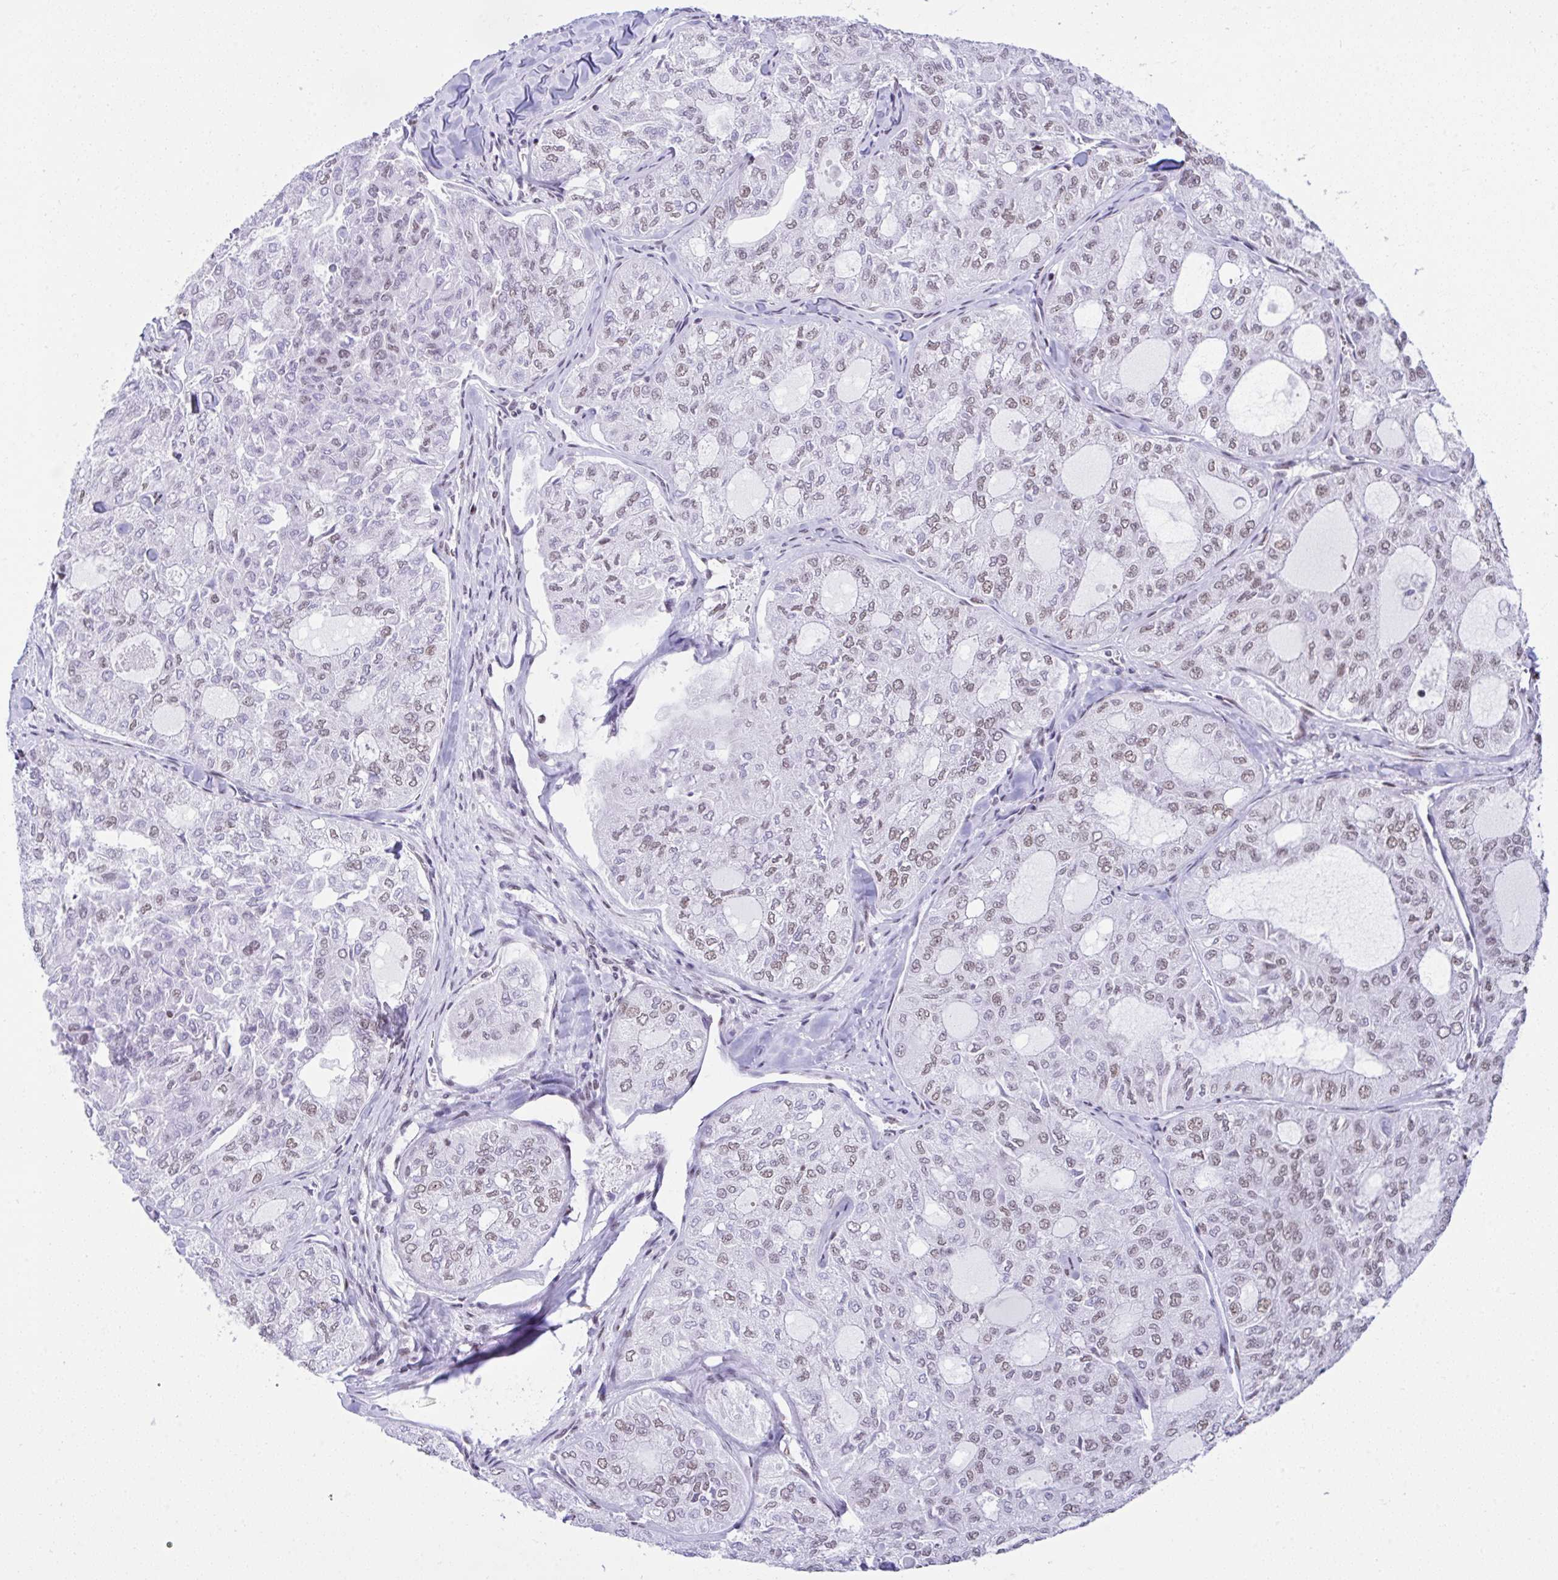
{"staining": {"intensity": "weak", "quantity": "<25%", "location": "nuclear"}, "tissue": "thyroid cancer", "cell_type": "Tumor cells", "image_type": "cancer", "snomed": [{"axis": "morphology", "description": "Follicular adenoma carcinoma, NOS"}, {"axis": "topography", "description": "Thyroid gland"}], "caption": "Immunohistochemistry (IHC) photomicrograph of neoplastic tissue: thyroid follicular adenoma carcinoma stained with DAB (3,3'-diaminobenzidine) reveals no significant protein expression in tumor cells.", "gene": "DDX52", "patient": {"sex": "male", "age": 75}}